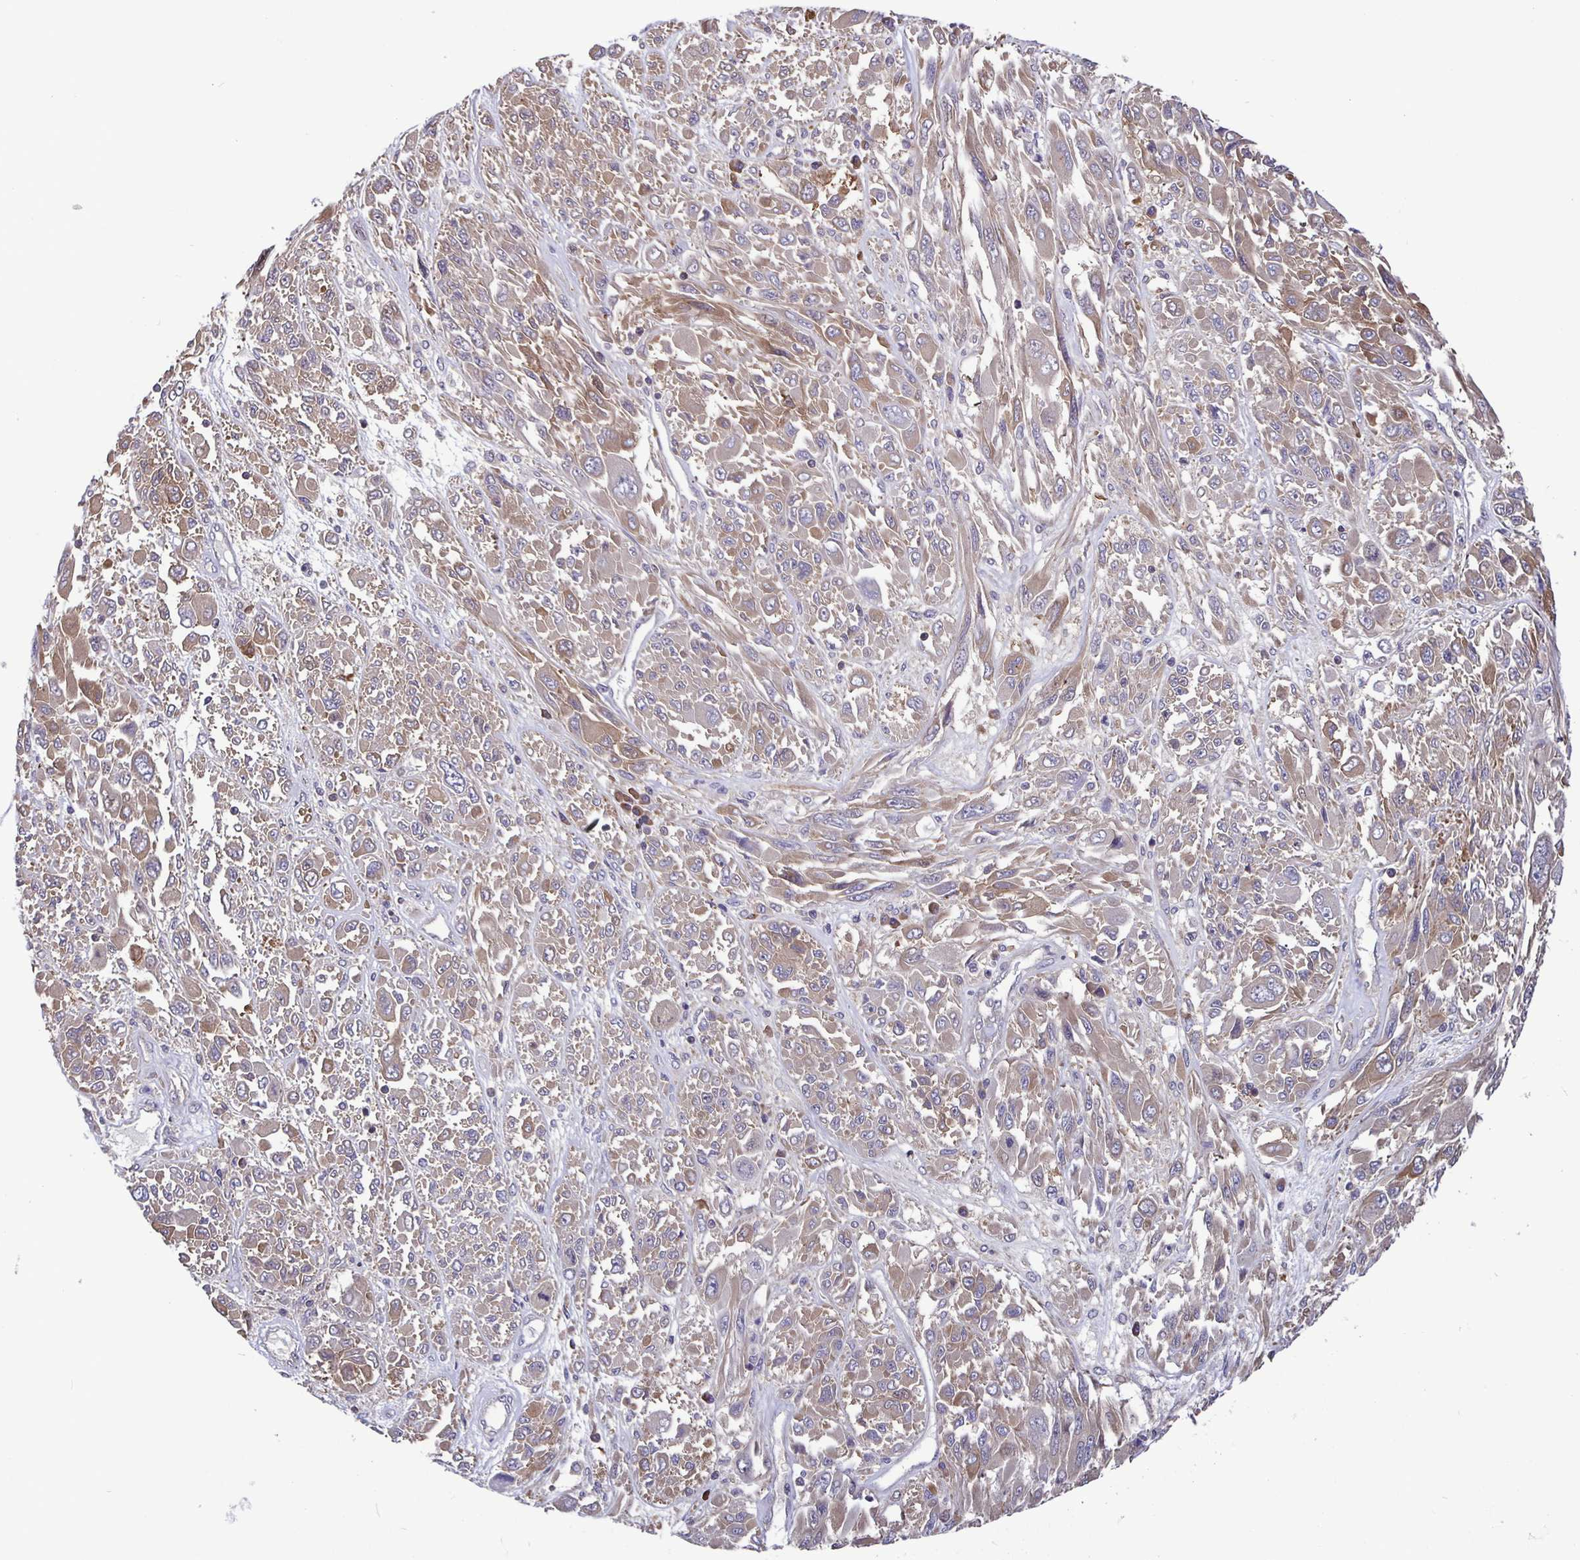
{"staining": {"intensity": "weak", "quantity": ">75%", "location": "cytoplasmic/membranous"}, "tissue": "melanoma", "cell_type": "Tumor cells", "image_type": "cancer", "snomed": [{"axis": "morphology", "description": "Malignant melanoma, NOS"}, {"axis": "topography", "description": "Skin"}], "caption": "Melanoma stained for a protein displays weak cytoplasmic/membranous positivity in tumor cells.", "gene": "FEM1C", "patient": {"sex": "female", "age": 91}}